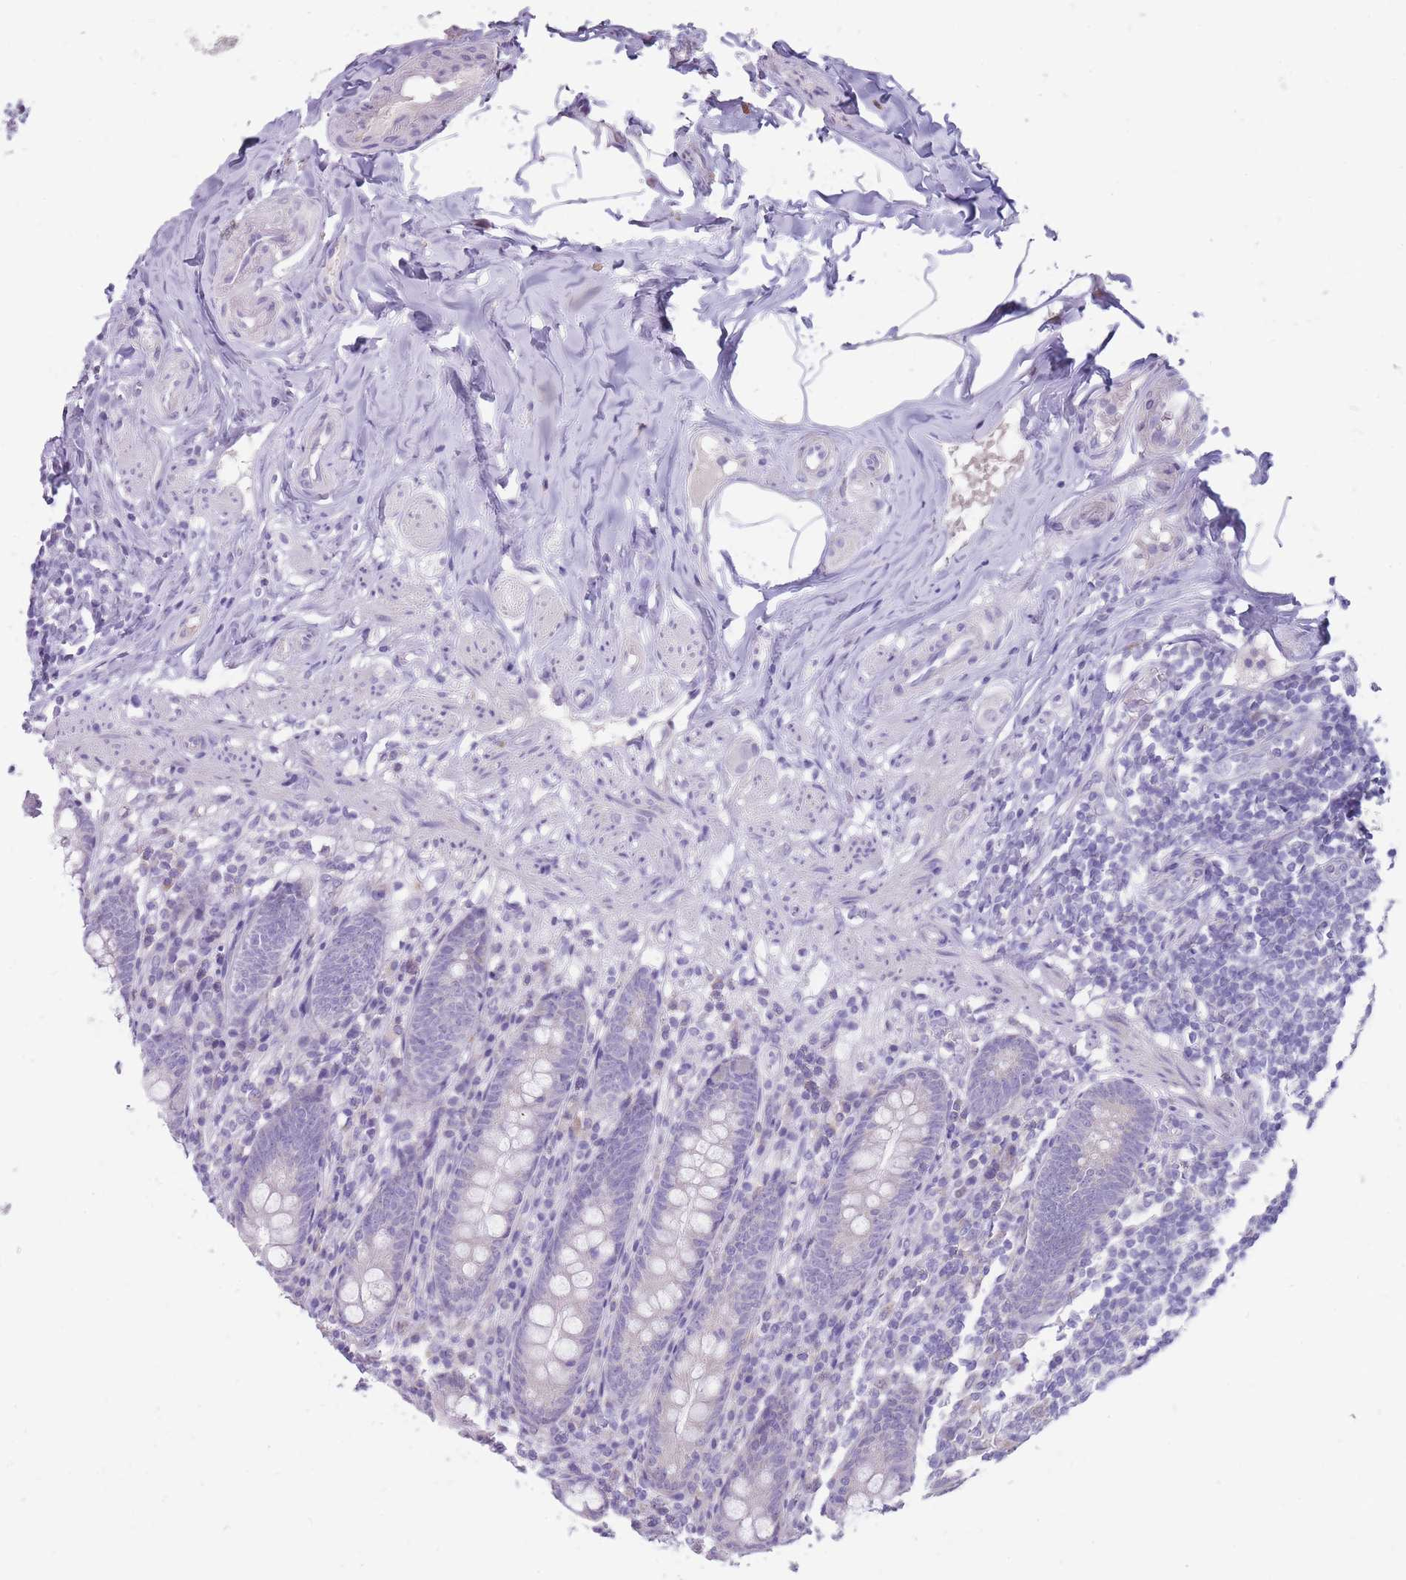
{"staining": {"intensity": "negative", "quantity": "none", "location": "none"}, "tissue": "appendix", "cell_type": "Glandular cells", "image_type": "normal", "snomed": [{"axis": "morphology", "description": "Normal tissue, NOS"}, {"axis": "topography", "description": "Appendix"}], "caption": "High magnification brightfield microscopy of normal appendix stained with DAB (brown) and counterstained with hematoxylin (blue): glandular cells show no significant expression. The staining was performed using DAB (3,3'-diaminobenzidine) to visualize the protein expression in brown, while the nuclei were stained in blue with hematoxylin (Magnification: 20x).", "gene": "ERICH4", "patient": {"sex": "male", "age": 55}}